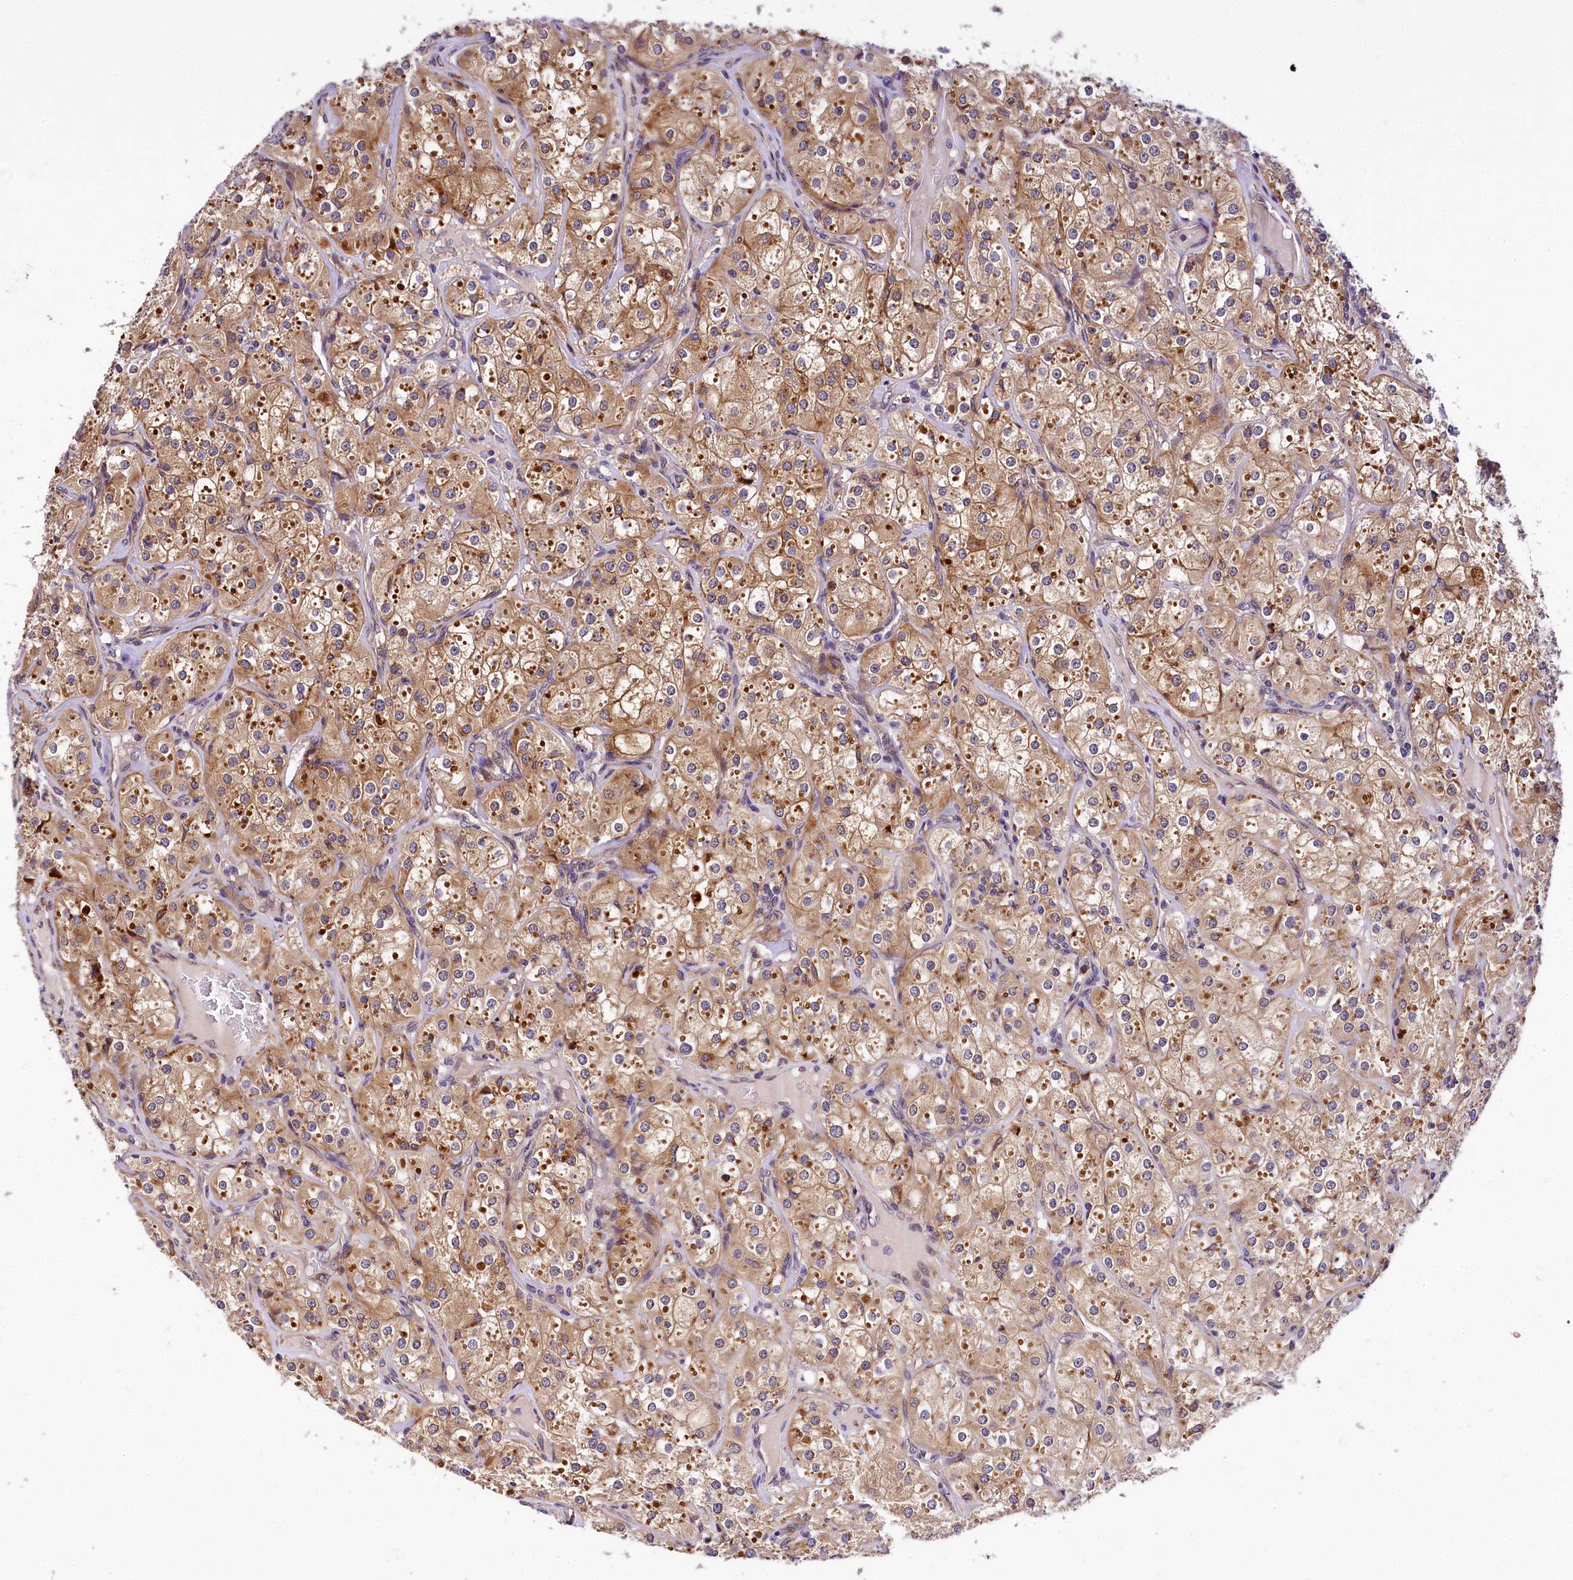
{"staining": {"intensity": "moderate", "quantity": ">75%", "location": "cytoplasmic/membranous"}, "tissue": "renal cancer", "cell_type": "Tumor cells", "image_type": "cancer", "snomed": [{"axis": "morphology", "description": "Adenocarcinoma, NOS"}, {"axis": "topography", "description": "Kidney"}], "caption": "IHC image of neoplastic tissue: adenocarcinoma (renal) stained using immunohistochemistry (IHC) reveals medium levels of moderate protein expression localized specifically in the cytoplasmic/membranous of tumor cells, appearing as a cytoplasmic/membranous brown color.", "gene": "SUPV3L1", "patient": {"sex": "male", "age": 77}}